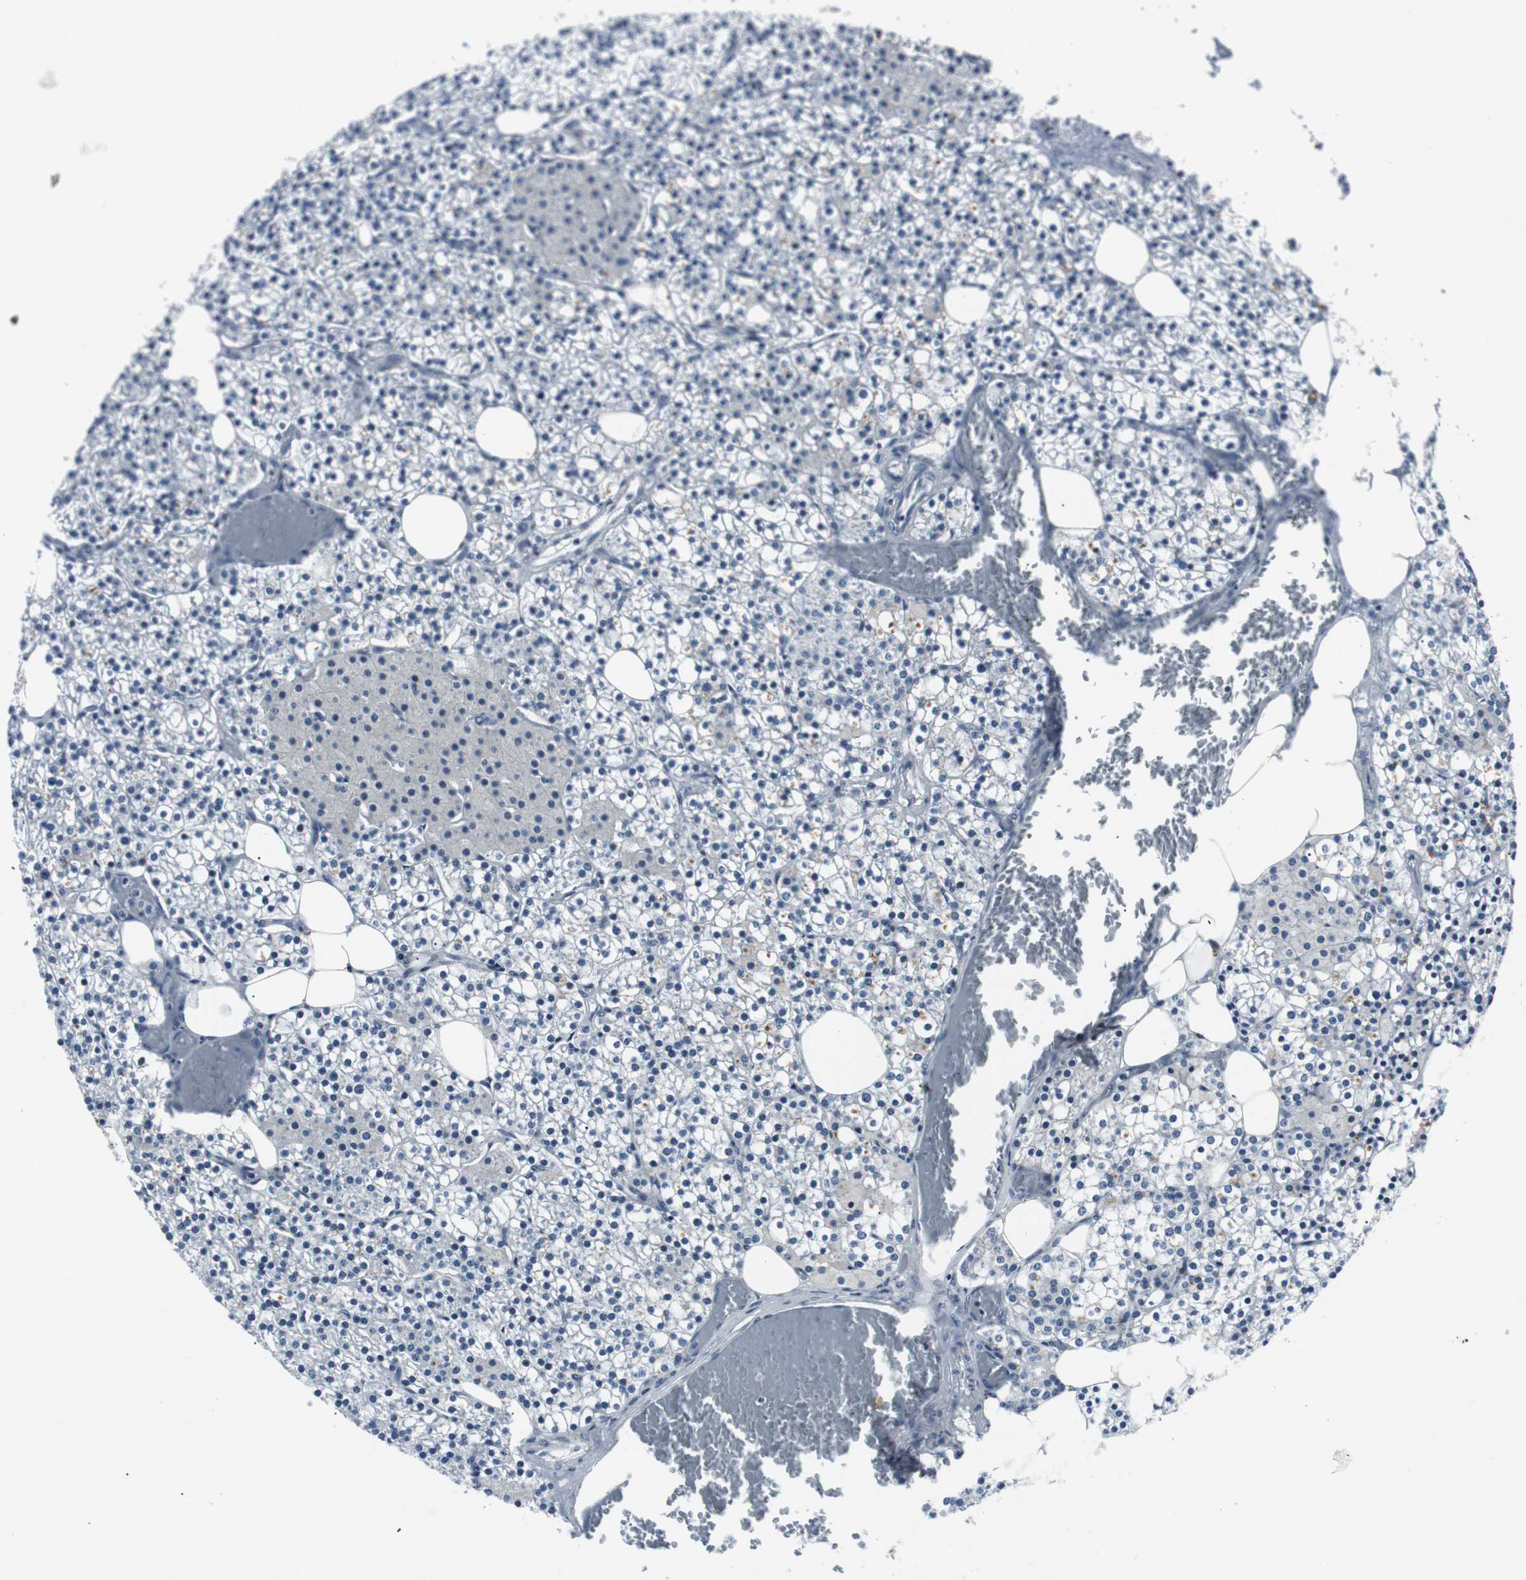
{"staining": {"intensity": "negative", "quantity": "none", "location": "none"}, "tissue": "parathyroid gland", "cell_type": "Glandular cells", "image_type": "normal", "snomed": [{"axis": "morphology", "description": "Normal tissue, NOS"}, {"axis": "topography", "description": "Parathyroid gland"}], "caption": "An immunohistochemistry (IHC) histopathology image of normal parathyroid gland is shown. There is no staining in glandular cells of parathyroid gland. (Immunohistochemistry, brightfield microscopy, high magnification).", "gene": "MTA1", "patient": {"sex": "female", "age": 63}}